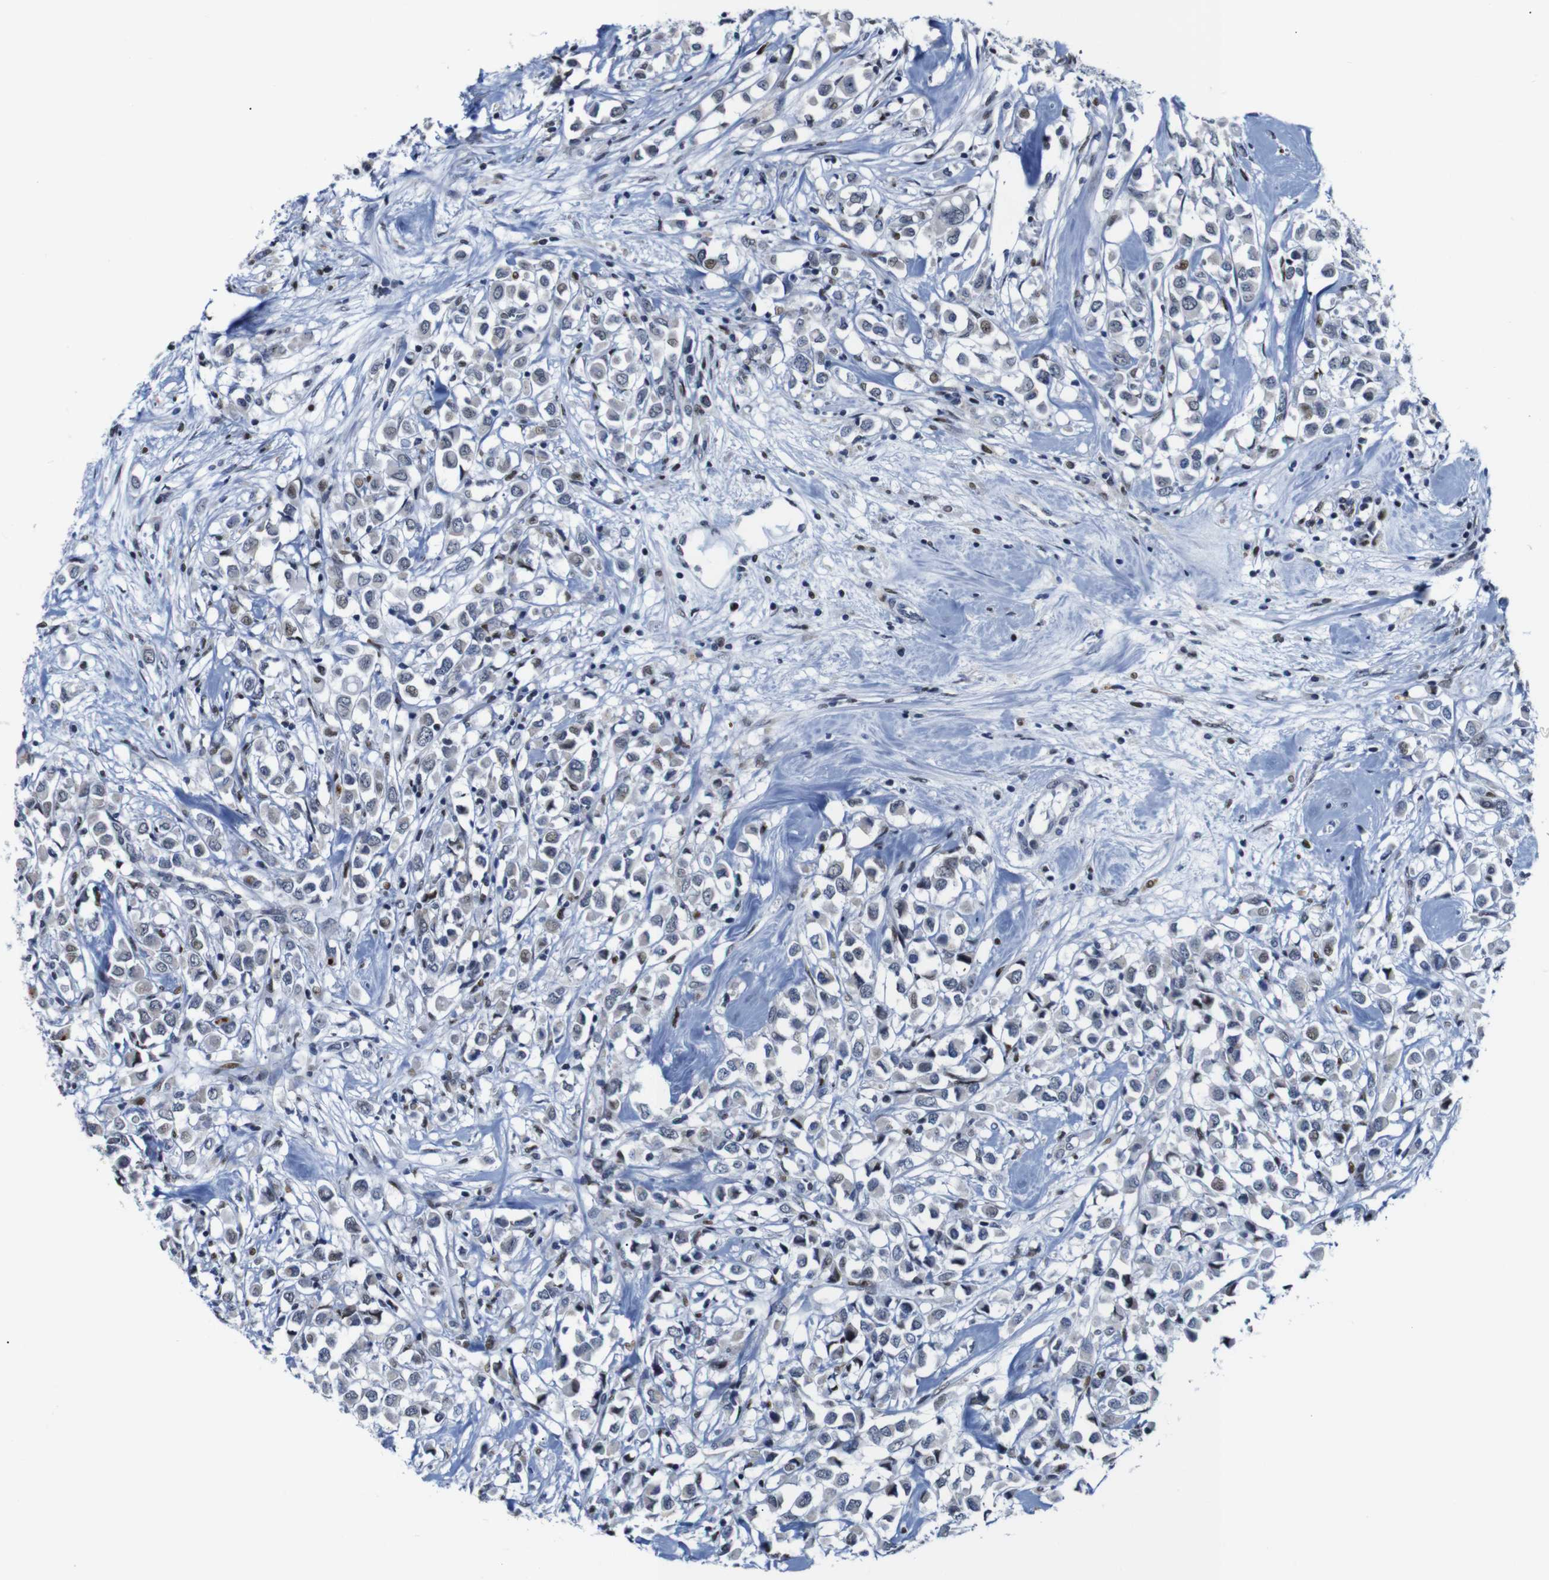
{"staining": {"intensity": "weak", "quantity": "<25%", "location": "nuclear"}, "tissue": "breast cancer", "cell_type": "Tumor cells", "image_type": "cancer", "snomed": [{"axis": "morphology", "description": "Duct carcinoma"}, {"axis": "topography", "description": "Breast"}], "caption": "The image reveals no staining of tumor cells in breast cancer.", "gene": "GATA6", "patient": {"sex": "female", "age": 61}}